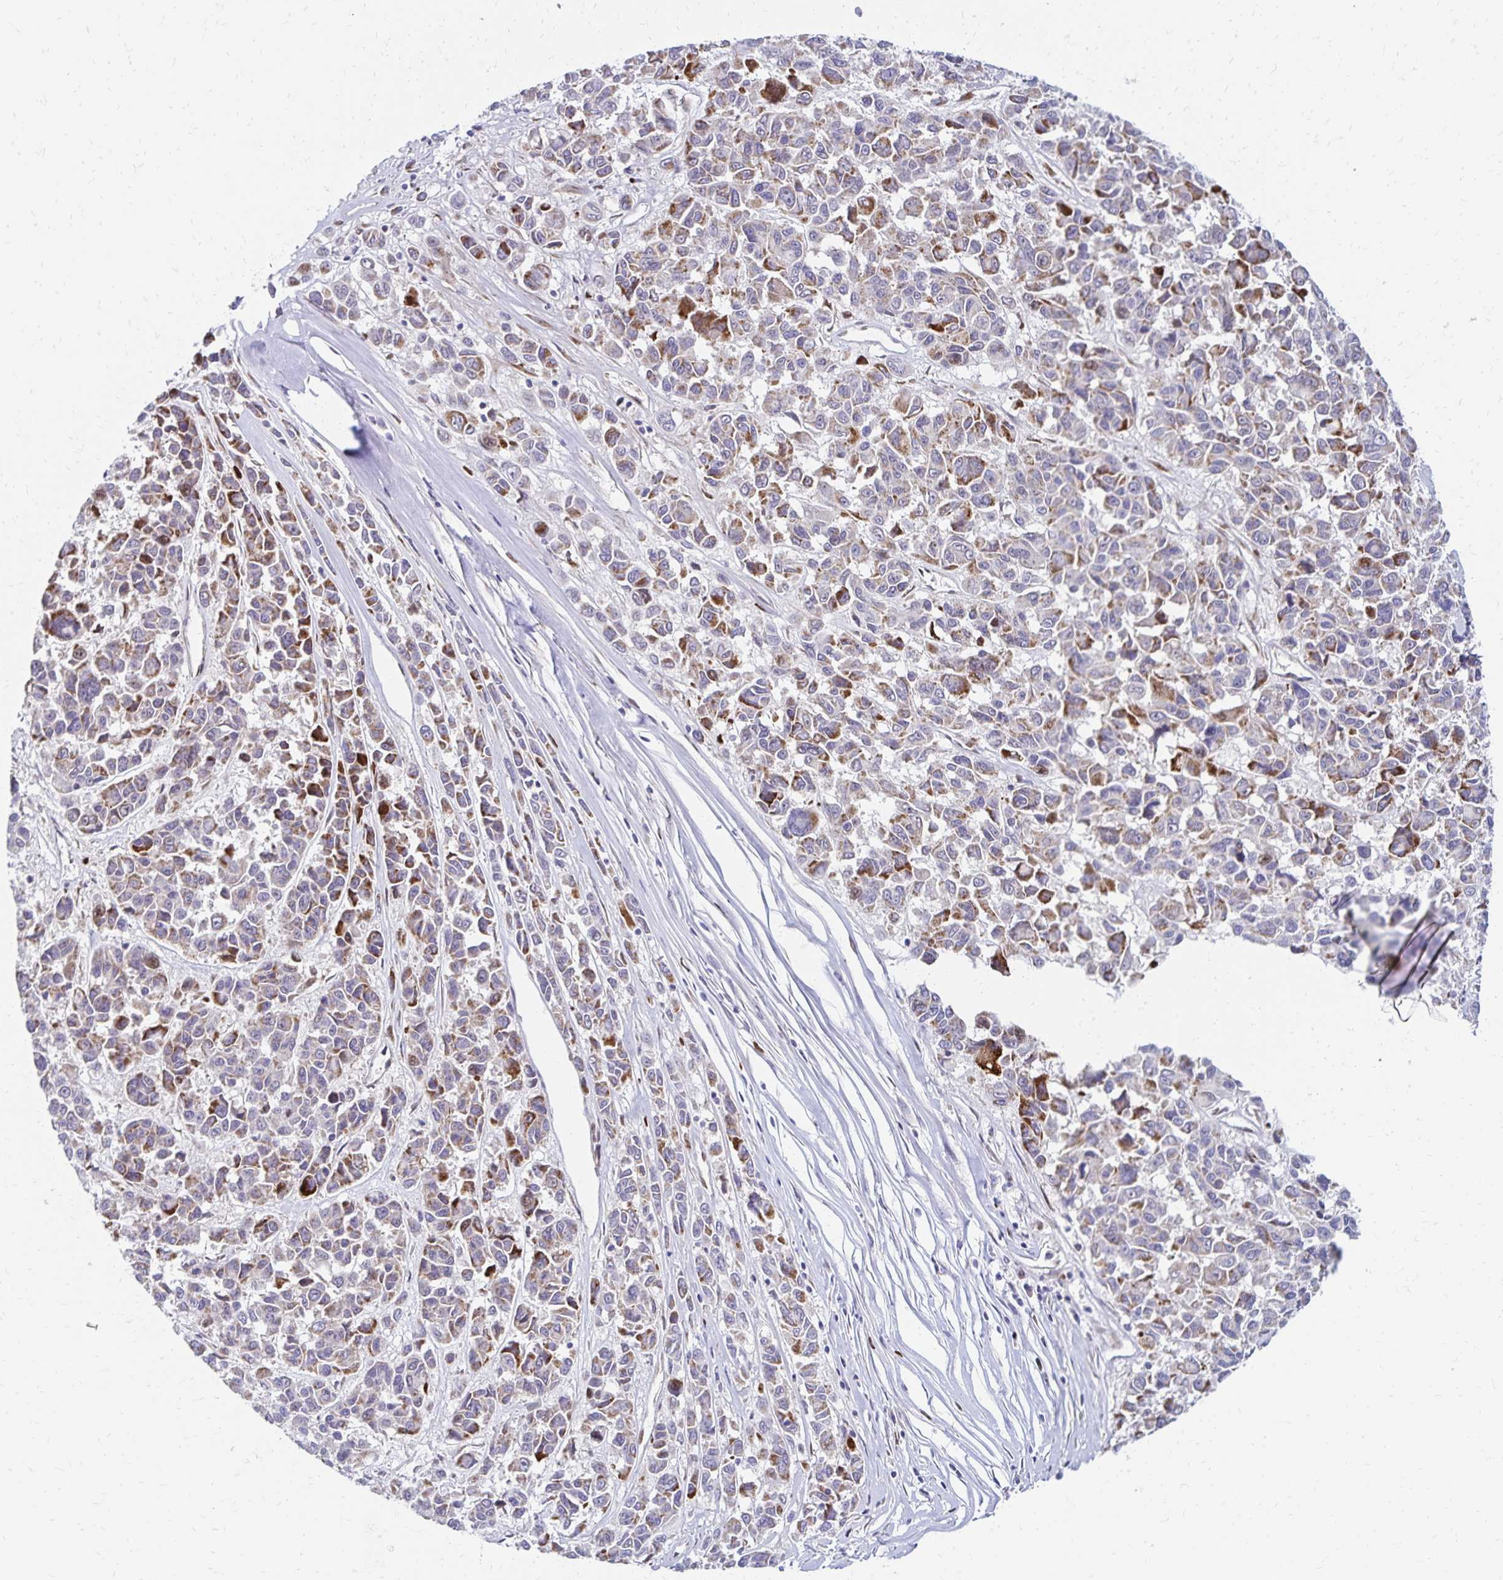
{"staining": {"intensity": "moderate", "quantity": "25%-75%", "location": "cytoplasmic/membranous"}, "tissue": "melanoma", "cell_type": "Tumor cells", "image_type": "cancer", "snomed": [{"axis": "morphology", "description": "Malignant melanoma, NOS"}, {"axis": "topography", "description": "Skin"}], "caption": "Immunohistochemical staining of human malignant melanoma exhibits moderate cytoplasmic/membranous protein positivity in about 25%-75% of tumor cells.", "gene": "NECAP1", "patient": {"sex": "female", "age": 66}}